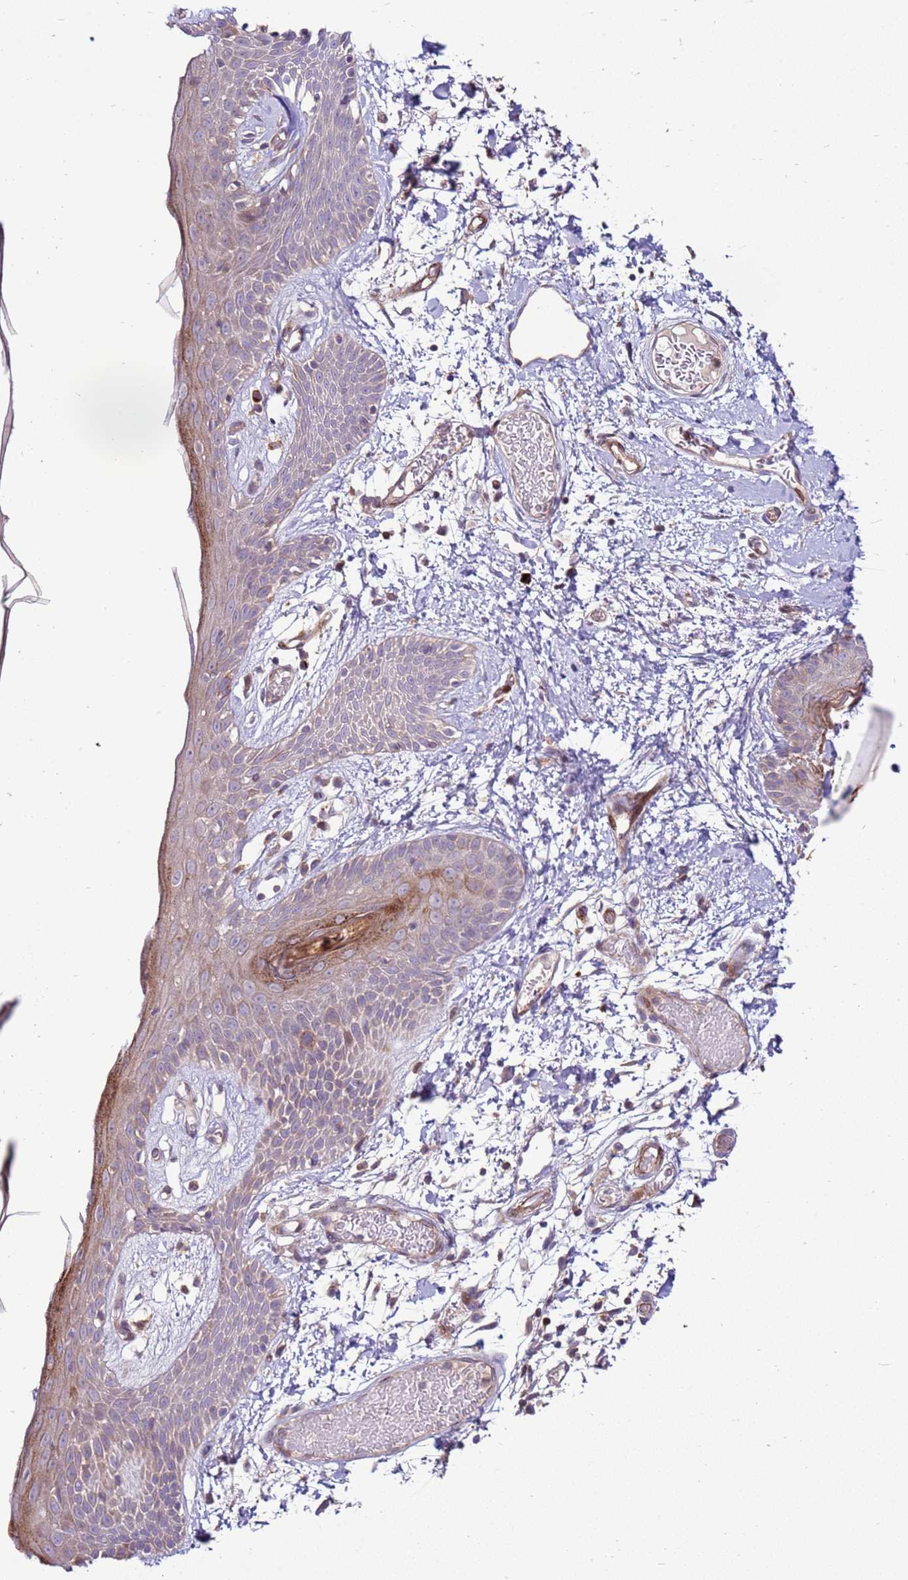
{"staining": {"intensity": "negative", "quantity": "none", "location": "none"}, "tissue": "skin", "cell_type": "Fibroblasts", "image_type": "normal", "snomed": [{"axis": "morphology", "description": "Normal tissue, NOS"}, {"axis": "topography", "description": "Skin"}], "caption": "DAB immunohistochemical staining of benign skin reveals no significant positivity in fibroblasts.", "gene": "ZNF624", "patient": {"sex": "male", "age": 79}}